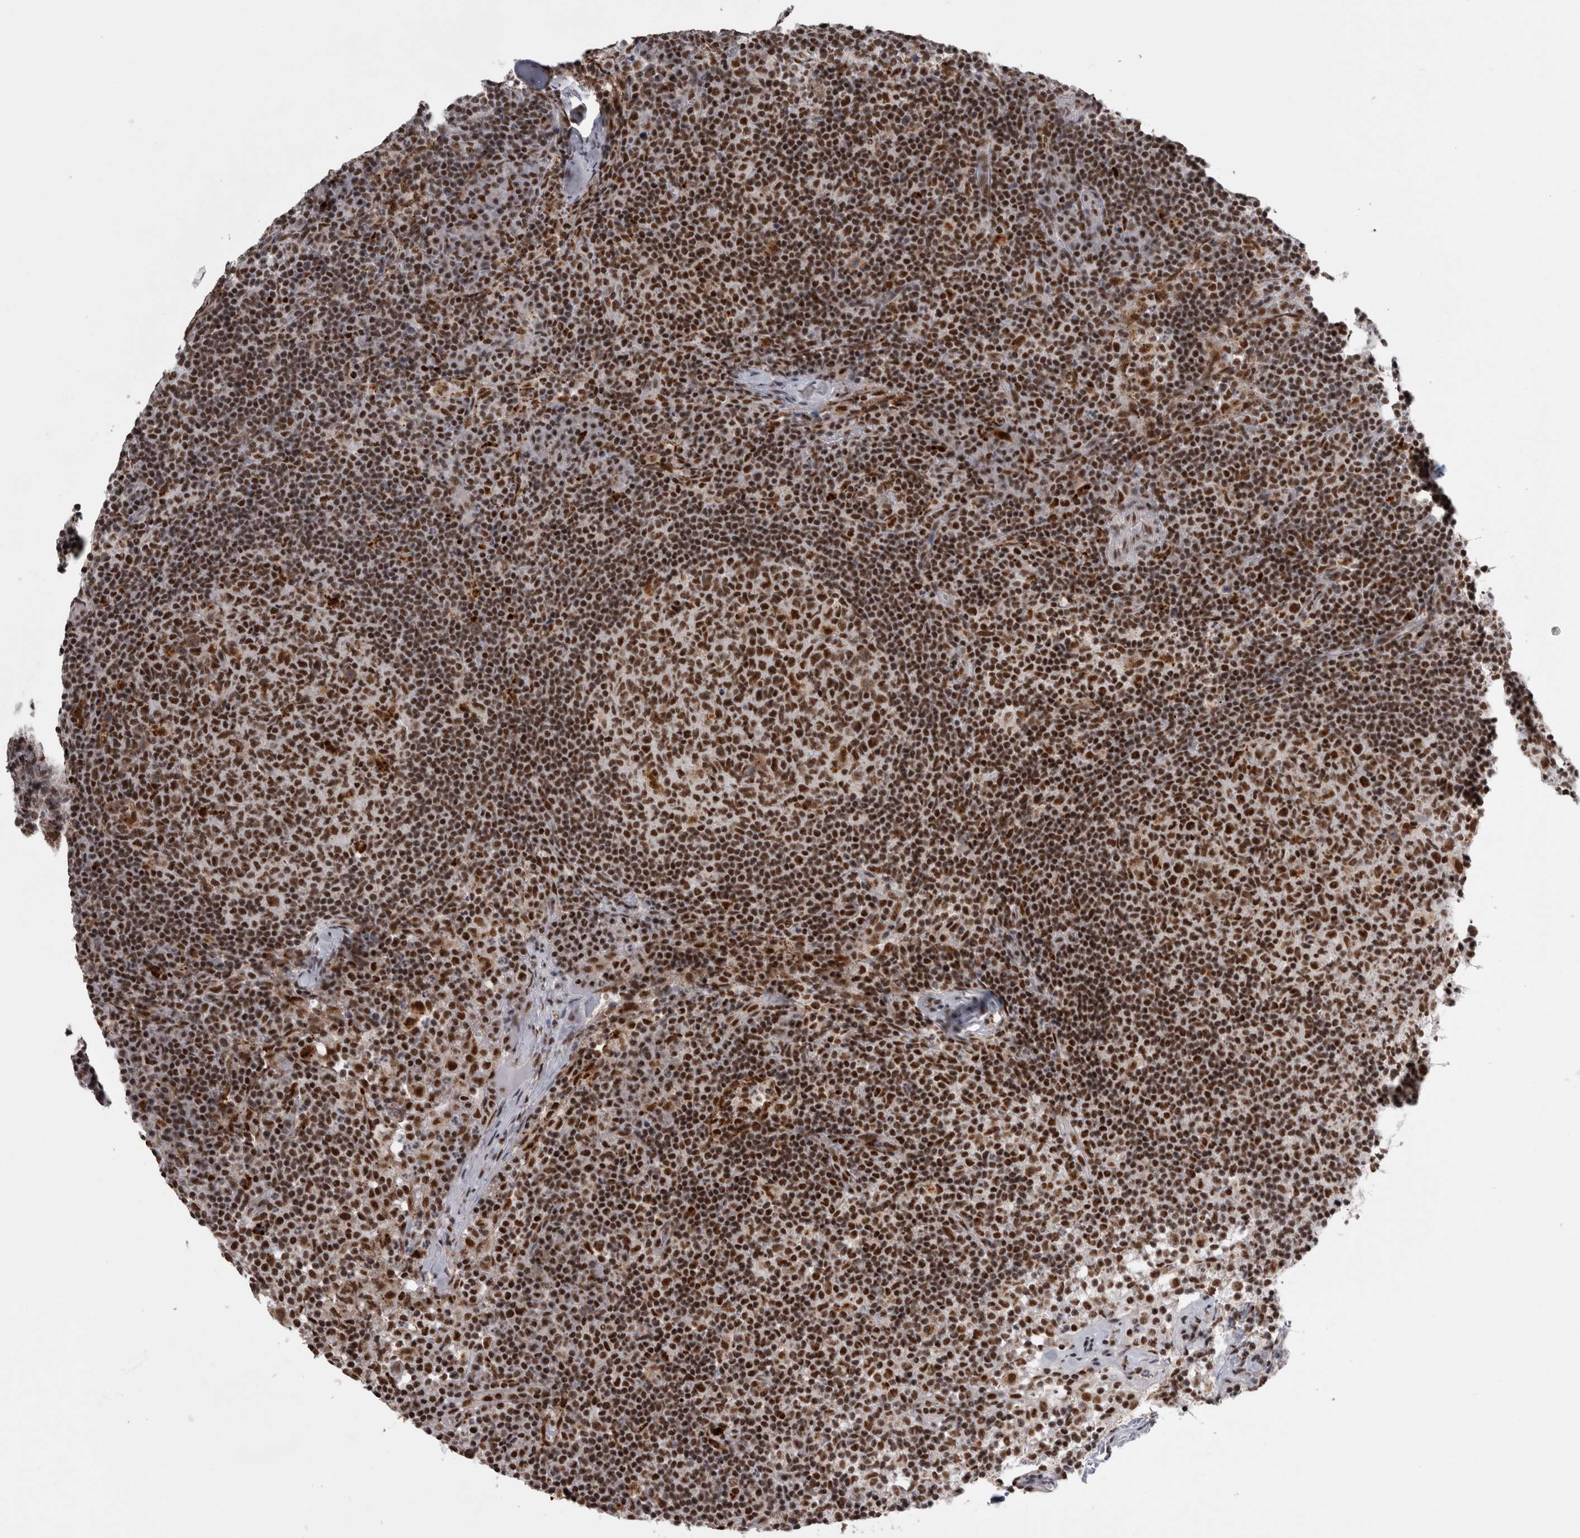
{"staining": {"intensity": "strong", "quantity": ">75%", "location": "nuclear"}, "tissue": "lymph node", "cell_type": "Germinal center cells", "image_type": "normal", "snomed": [{"axis": "morphology", "description": "Normal tissue, NOS"}, {"axis": "morphology", "description": "Inflammation, NOS"}, {"axis": "topography", "description": "Lymph node"}], "caption": "A photomicrograph of human lymph node stained for a protein displays strong nuclear brown staining in germinal center cells.", "gene": "CDK11A", "patient": {"sex": "male", "age": 55}}